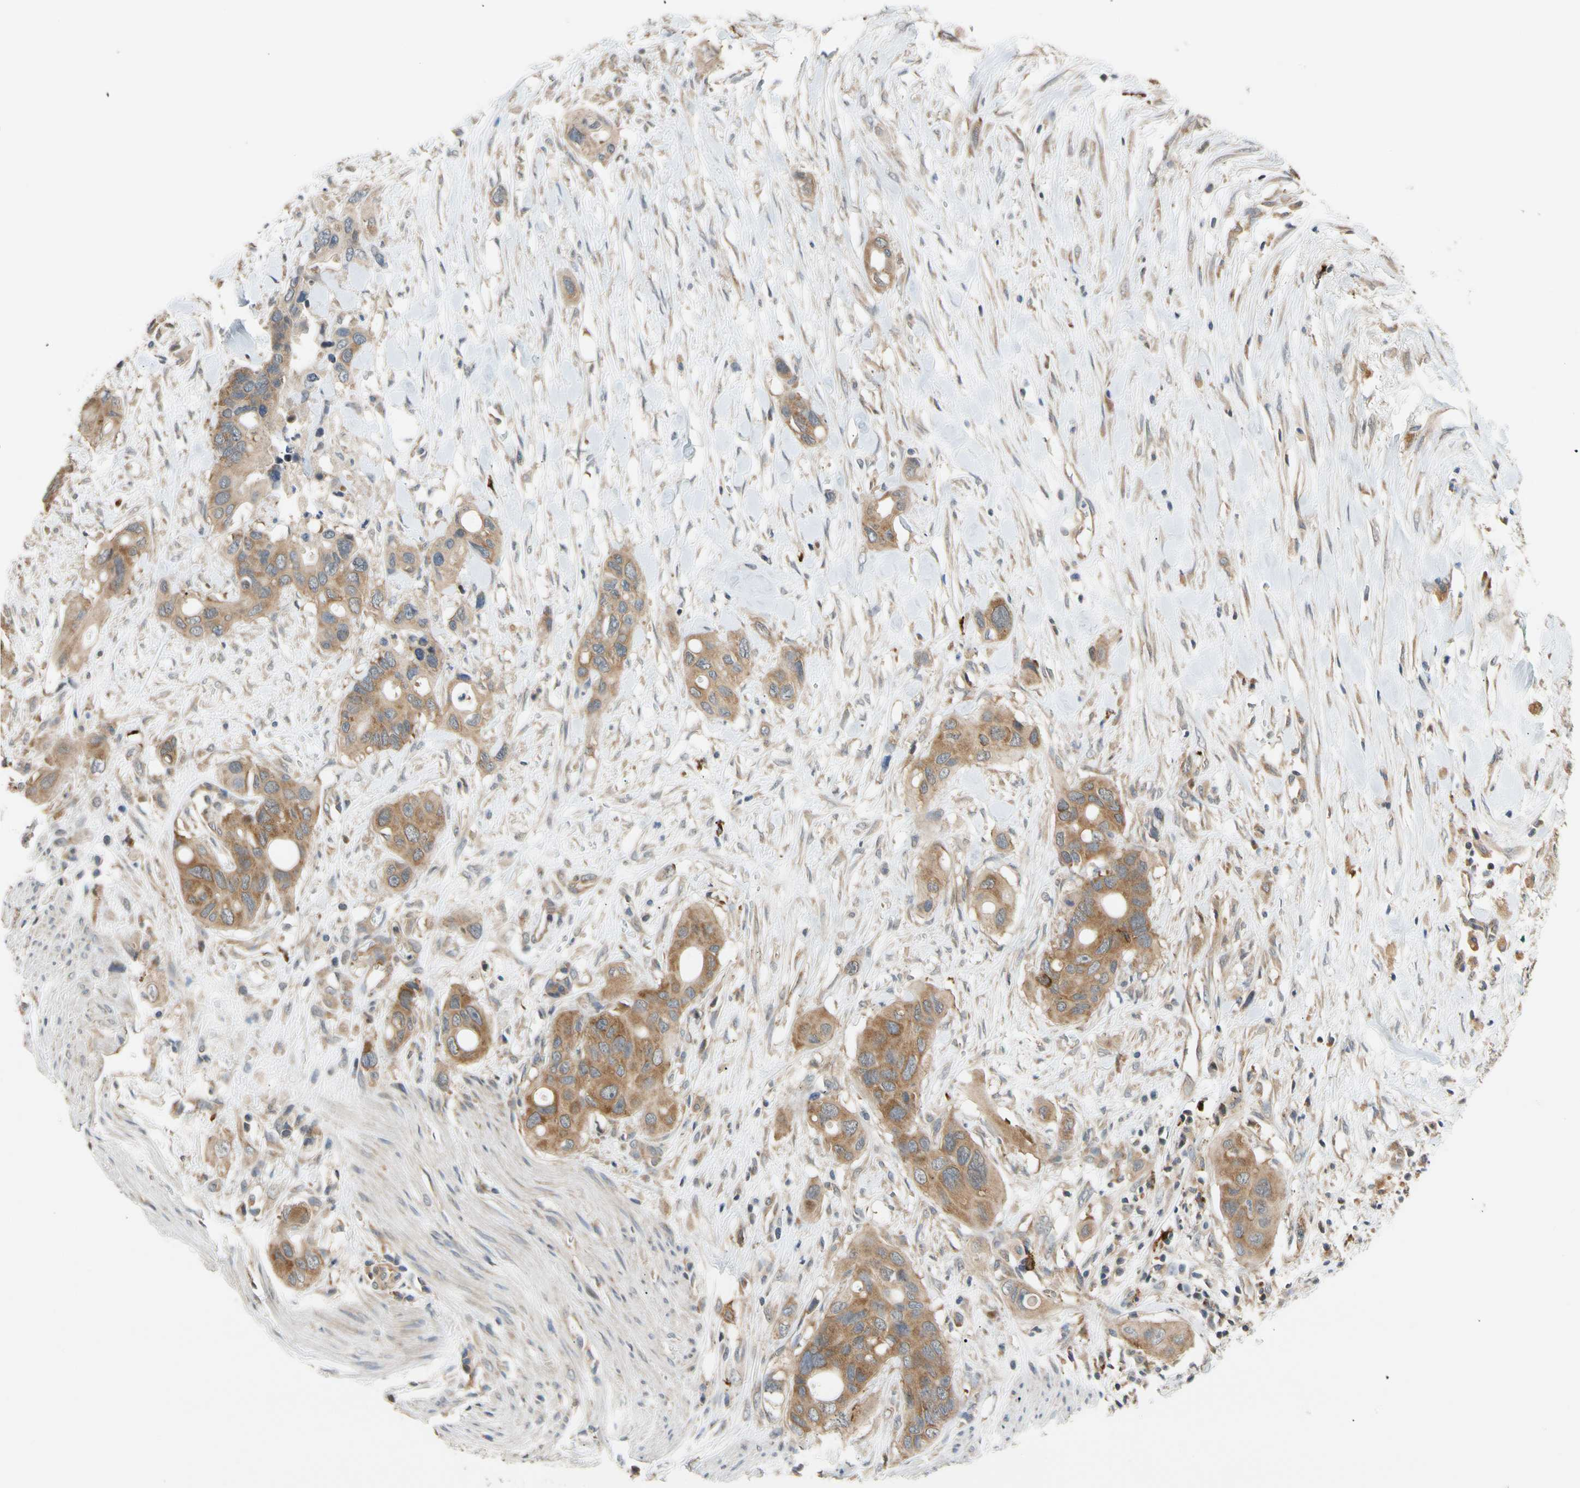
{"staining": {"intensity": "moderate", "quantity": ">75%", "location": "cytoplasmic/membranous"}, "tissue": "colorectal cancer", "cell_type": "Tumor cells", "image_type": "cancer", "snomed": [{"axis": "morphology", "description": "Adenocarcinoma, NOS"}, {"axis": "topography", "description": "Colon"}], "caption": "IHC of human adenocarcinoma (colorectal) demonstrates medium levels of moderate cytoplasmic/membranous positivity in approximately >75% of tumor cells.", "gene": "ANKHD1", "patient": {"sex": "female", "age": 57}}